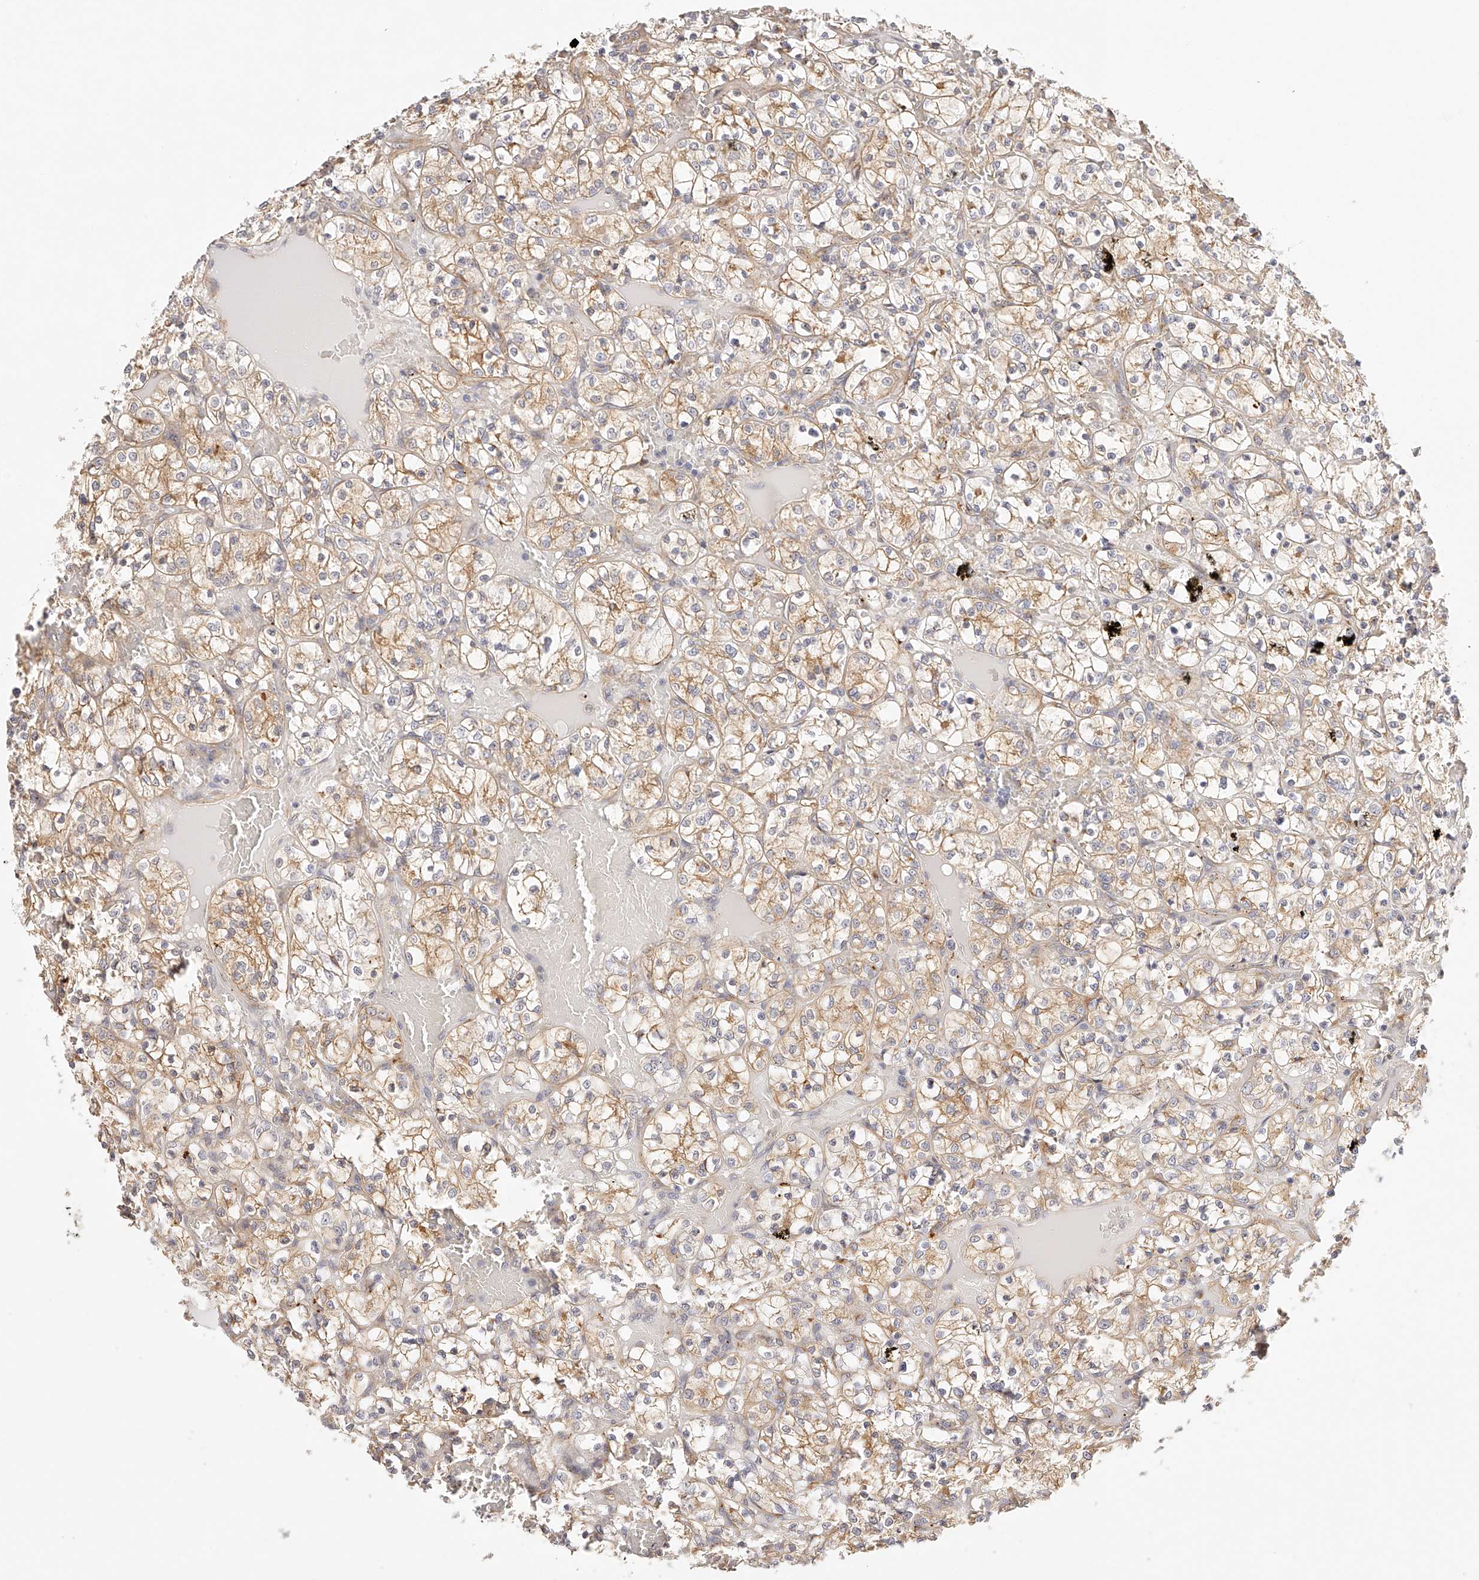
{"staining": {"intensity": "weak", "quantity": ">75%", "location": "cytoplasmic/membranous"}, "tissue": "renal cancer", "cell_type": "Tumor cells", "image_type": "cancer", "snomed": [{"axis": "morphology", "description": "Adenocarcinoma, NOS"}, {"axis": "topography", "description": "Kidney"}], "caption": "Immunohistochemical staining of human adenocarcinoma (renal) demonstrates weak cytoplasmic/membranous protein staining in approximately >75% of tumor cells.", "gene": "SYNC", "patient": {"sex": "female", "age": 69}}